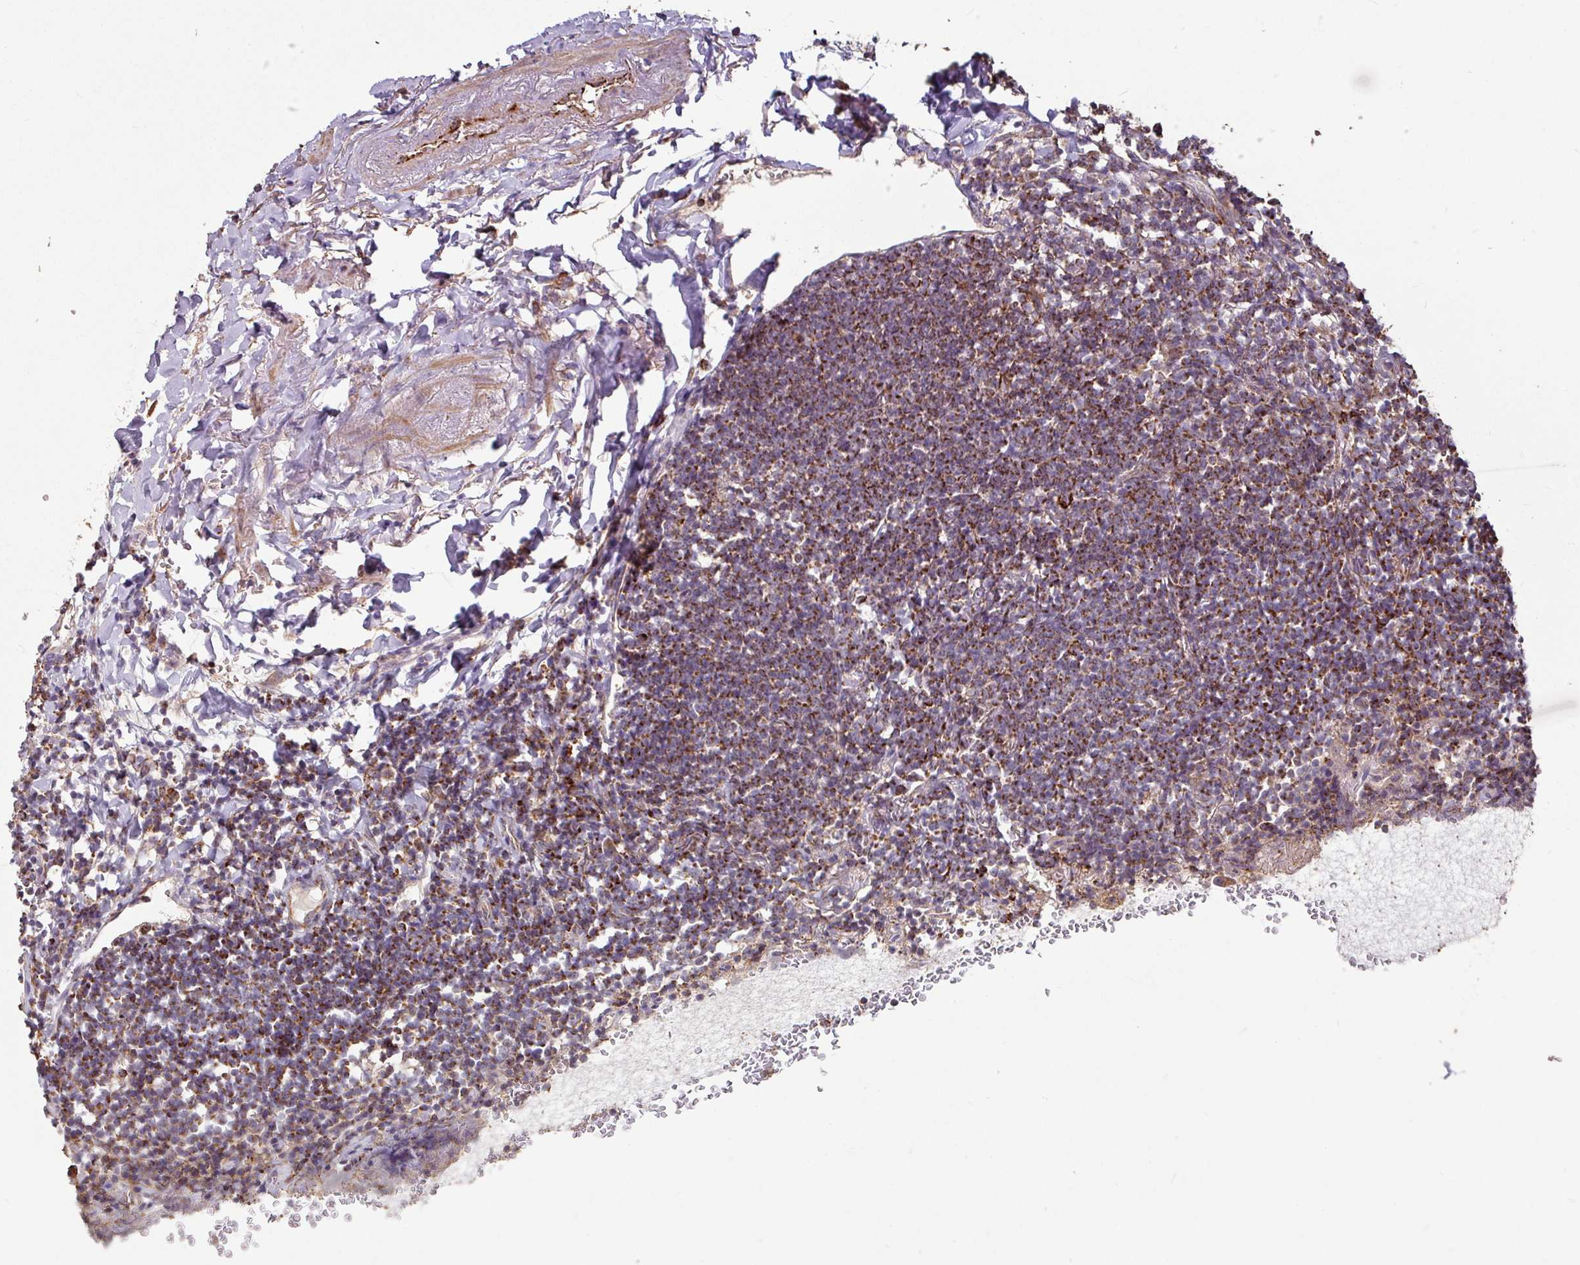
{"staining": {"intensity": "strong", "quantity": ">75%", "location": "cytoplasmic/membranous"}, "tissue": "lymphoma", "cell_type": "Tumor cells", "image_type": "cancer", "snomed": [{"axis": "morphology", "description": "Malignant lymphoma, non-Hodgkin's type, Low grade"}, {"axis": "topography", "description": "Lung"}], "caption": "Lymphoma stained with IHC demonstrates strong cytoplasmic/membranous positivity in about >75% of tumor cells.", "gene": "OR2D3", "patient": {"sex": "female", "age": 71}}